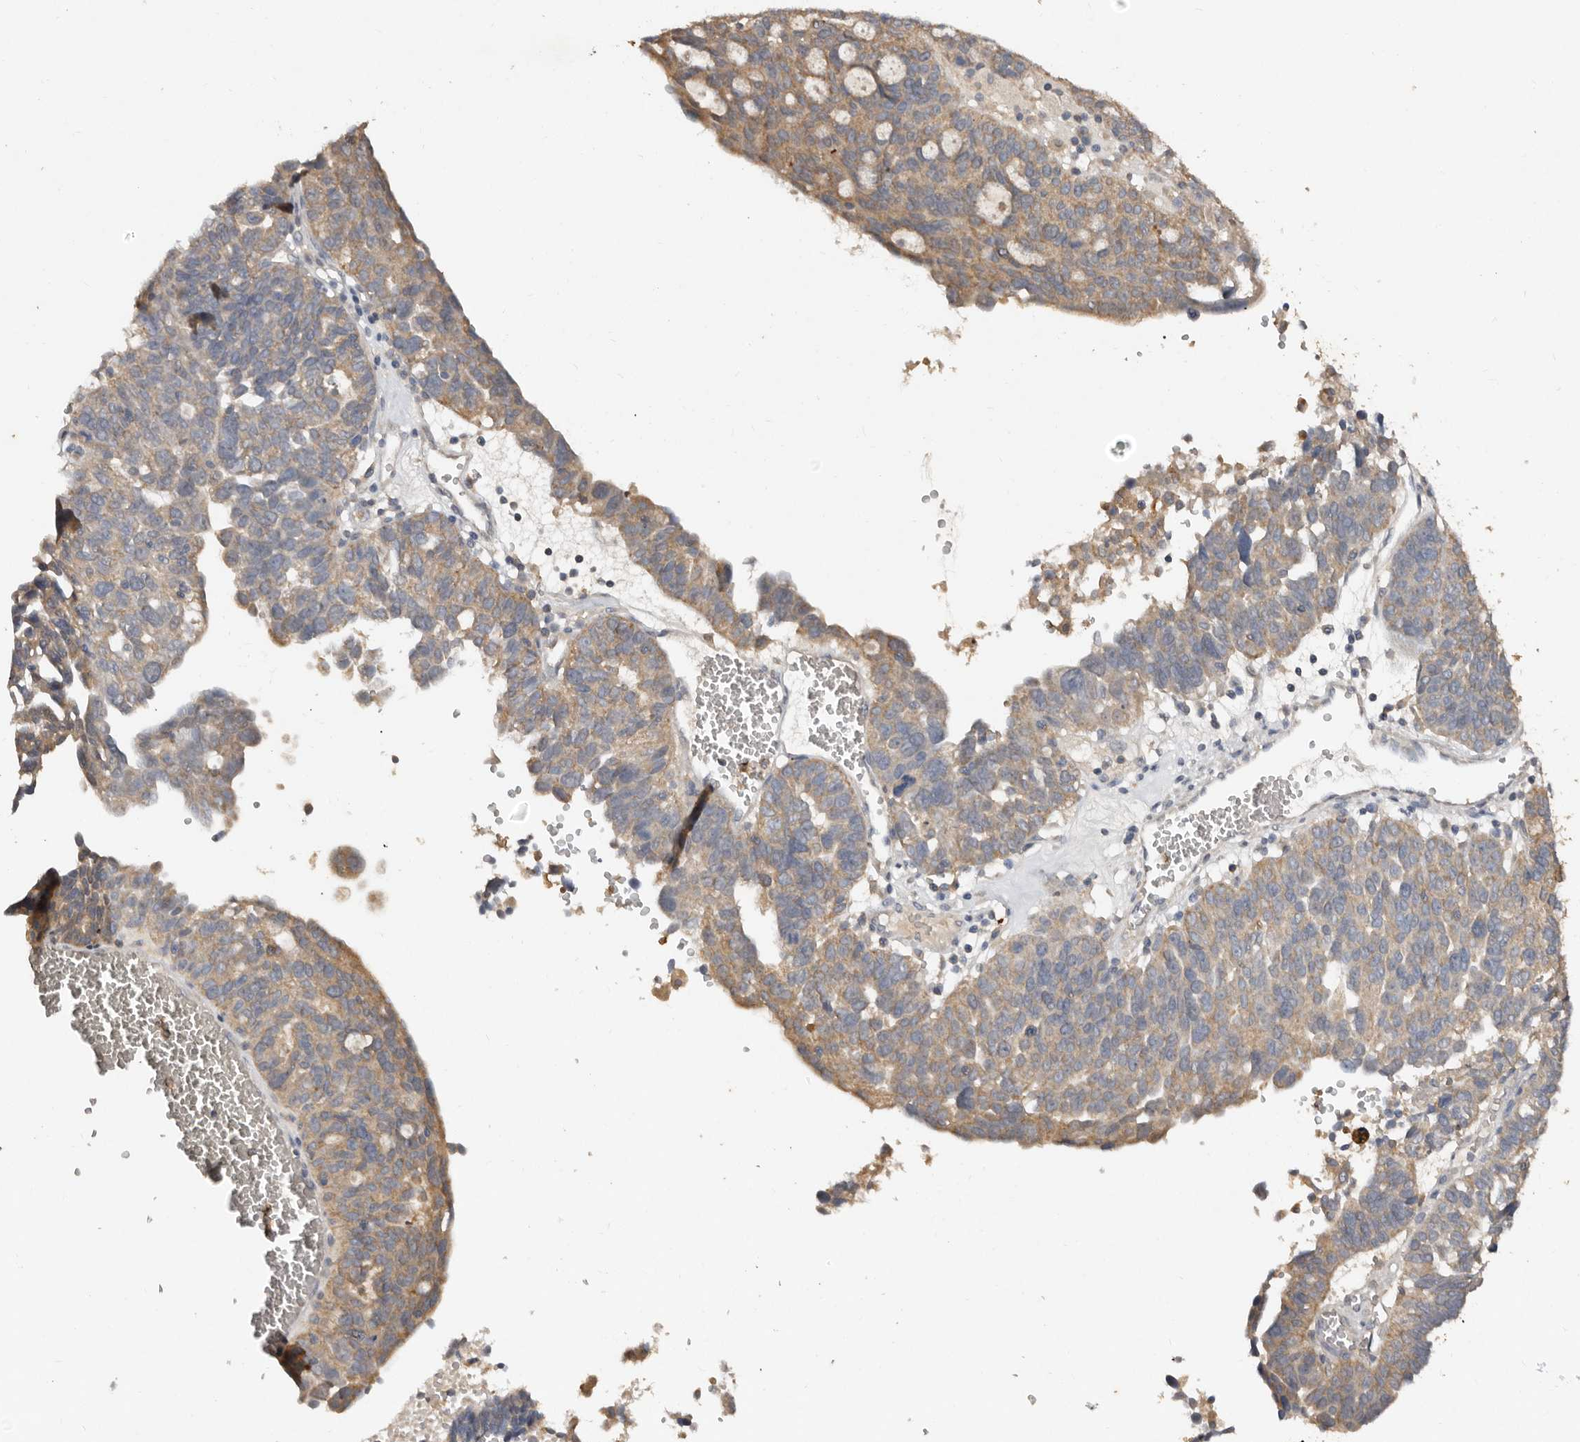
{"staining": {"intensity": "weak", "quantity": "25%-75%", "location": "cytoplasmic/membranous"}, "tissue": "ovarian cancer", "cell_type": "Tumor cells", "image_type": "cancer", "snomed": [{"axis": "morphology", "description": "Cystadenocarcinoma, serous, NOS"}, {"axis": "topography", "description": "Ovary"}], "caption": "Ovarian cancer (serous cystadenocarcinoma) stained for a protein shows weak cytoplasmic/membranous positivity in tumor cells. Using DAB (3,3'-diaminobenzidine) (brown) and hematoxylin (blue) stains, captured at high magnification using brightfield microscopy.", "gene": "EDEM1", "patient": {"sex": "female", "age": 59}}